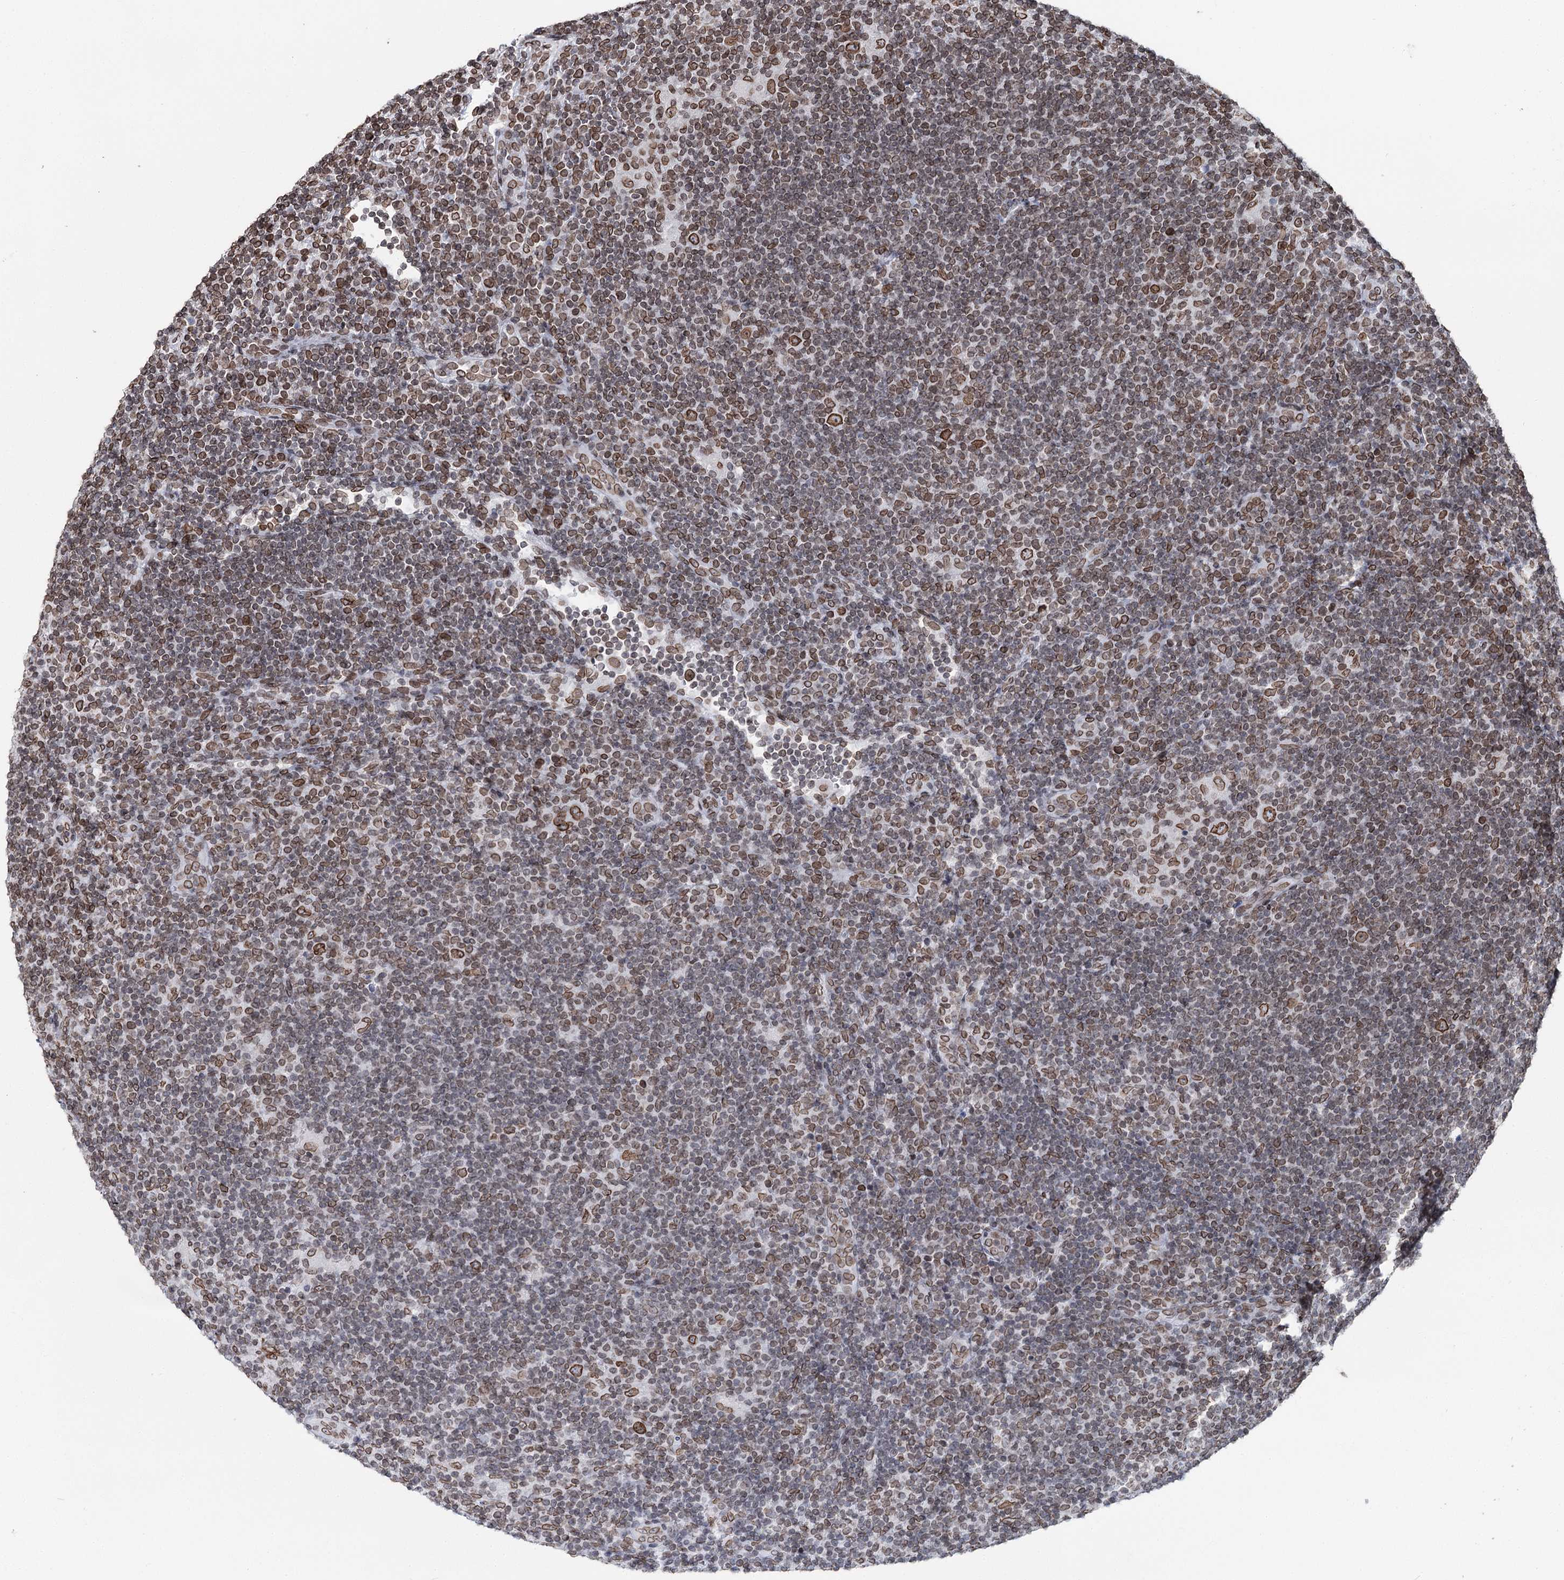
{"staining": {"intensity": "moderate", "quantity": ">75%", "location": "cytoplasmic/membranous,nuclear"}, "tissue": "lymphoma", "cell_type": "Tumor cells", "image_type": "cancer", "snomed": [{"axis": "morphology", "description": "Hodgkin's disease, NOS"}, {"axis": "topography", "description": "Lymph node"}], "caption": "The photomicrograph exhibits a brown stain indicating the presence of a protein in the cytoplasmic/membranous and nuclear of tumor cells in Hodgkin's disease.", "gene": "KIAA0930", "patient": {"sex": "female", "age": 57}}